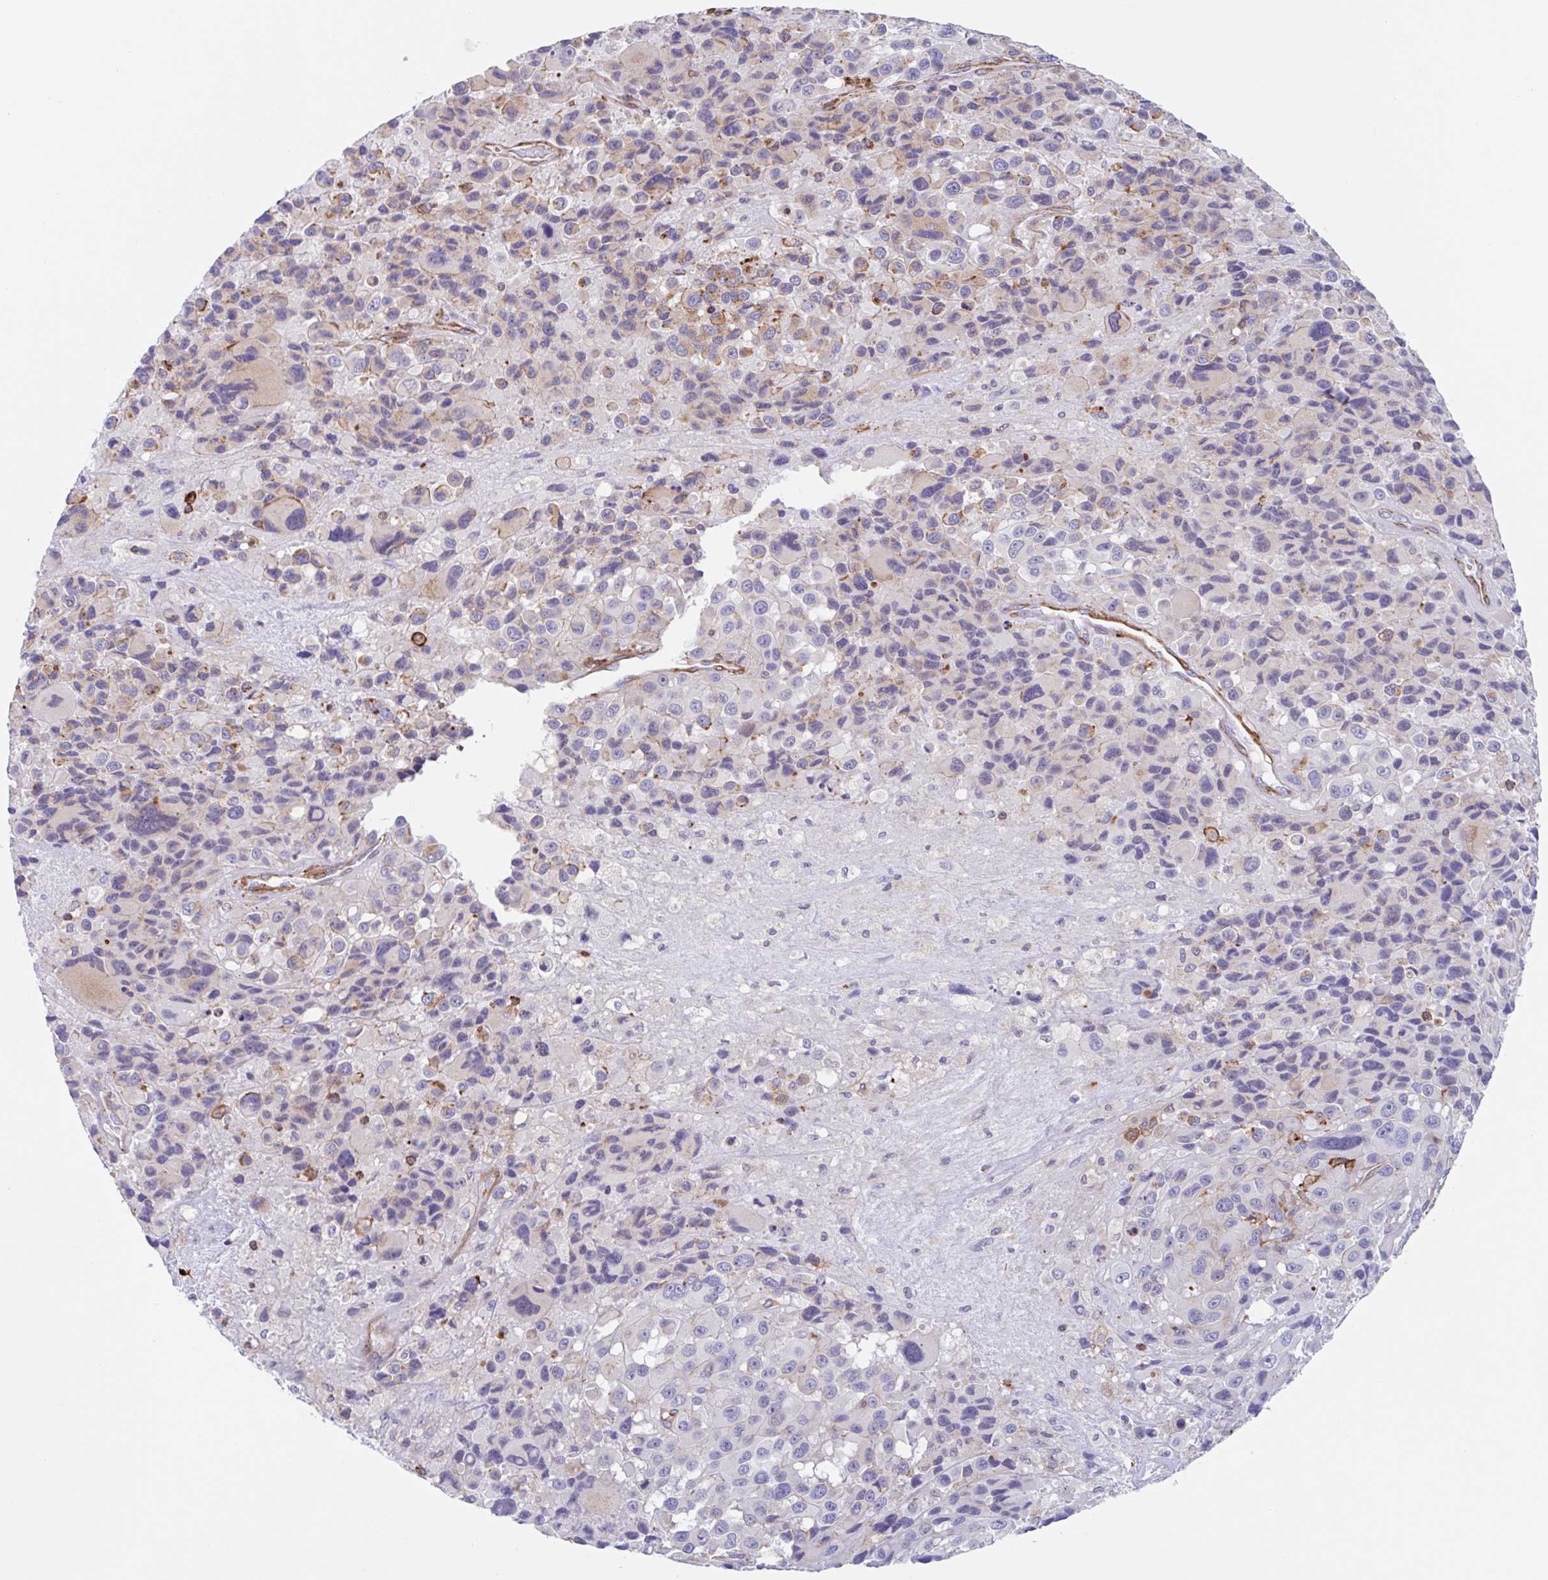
{"staining": {"intensity": "weak", "quantity": "<25%", "location": "cytoplasmic/membranous"}, "tissue": "melanoma", "cell_type": "Tumor cells", "image_type": "cancer", "snomed": [{"axis": "morphology", "description": "Malignant melanoma, Metastatic site"}, {"axis": "topography", "description": "Lymph node"}], "caption": "Immunohistochemistry (IHC) photomicrograph of neoplastic tissue: human malignant melanoma (metastatic site) stained with DAB exhibits no significant protein expression in tumor cells. (Brightfield microscopy of DAB (3,3'-diaminobenzidine) immunohistochemistry at high magnification).", "gene": "EFHD1", "patient": {"sex": "female", "age": 65}}